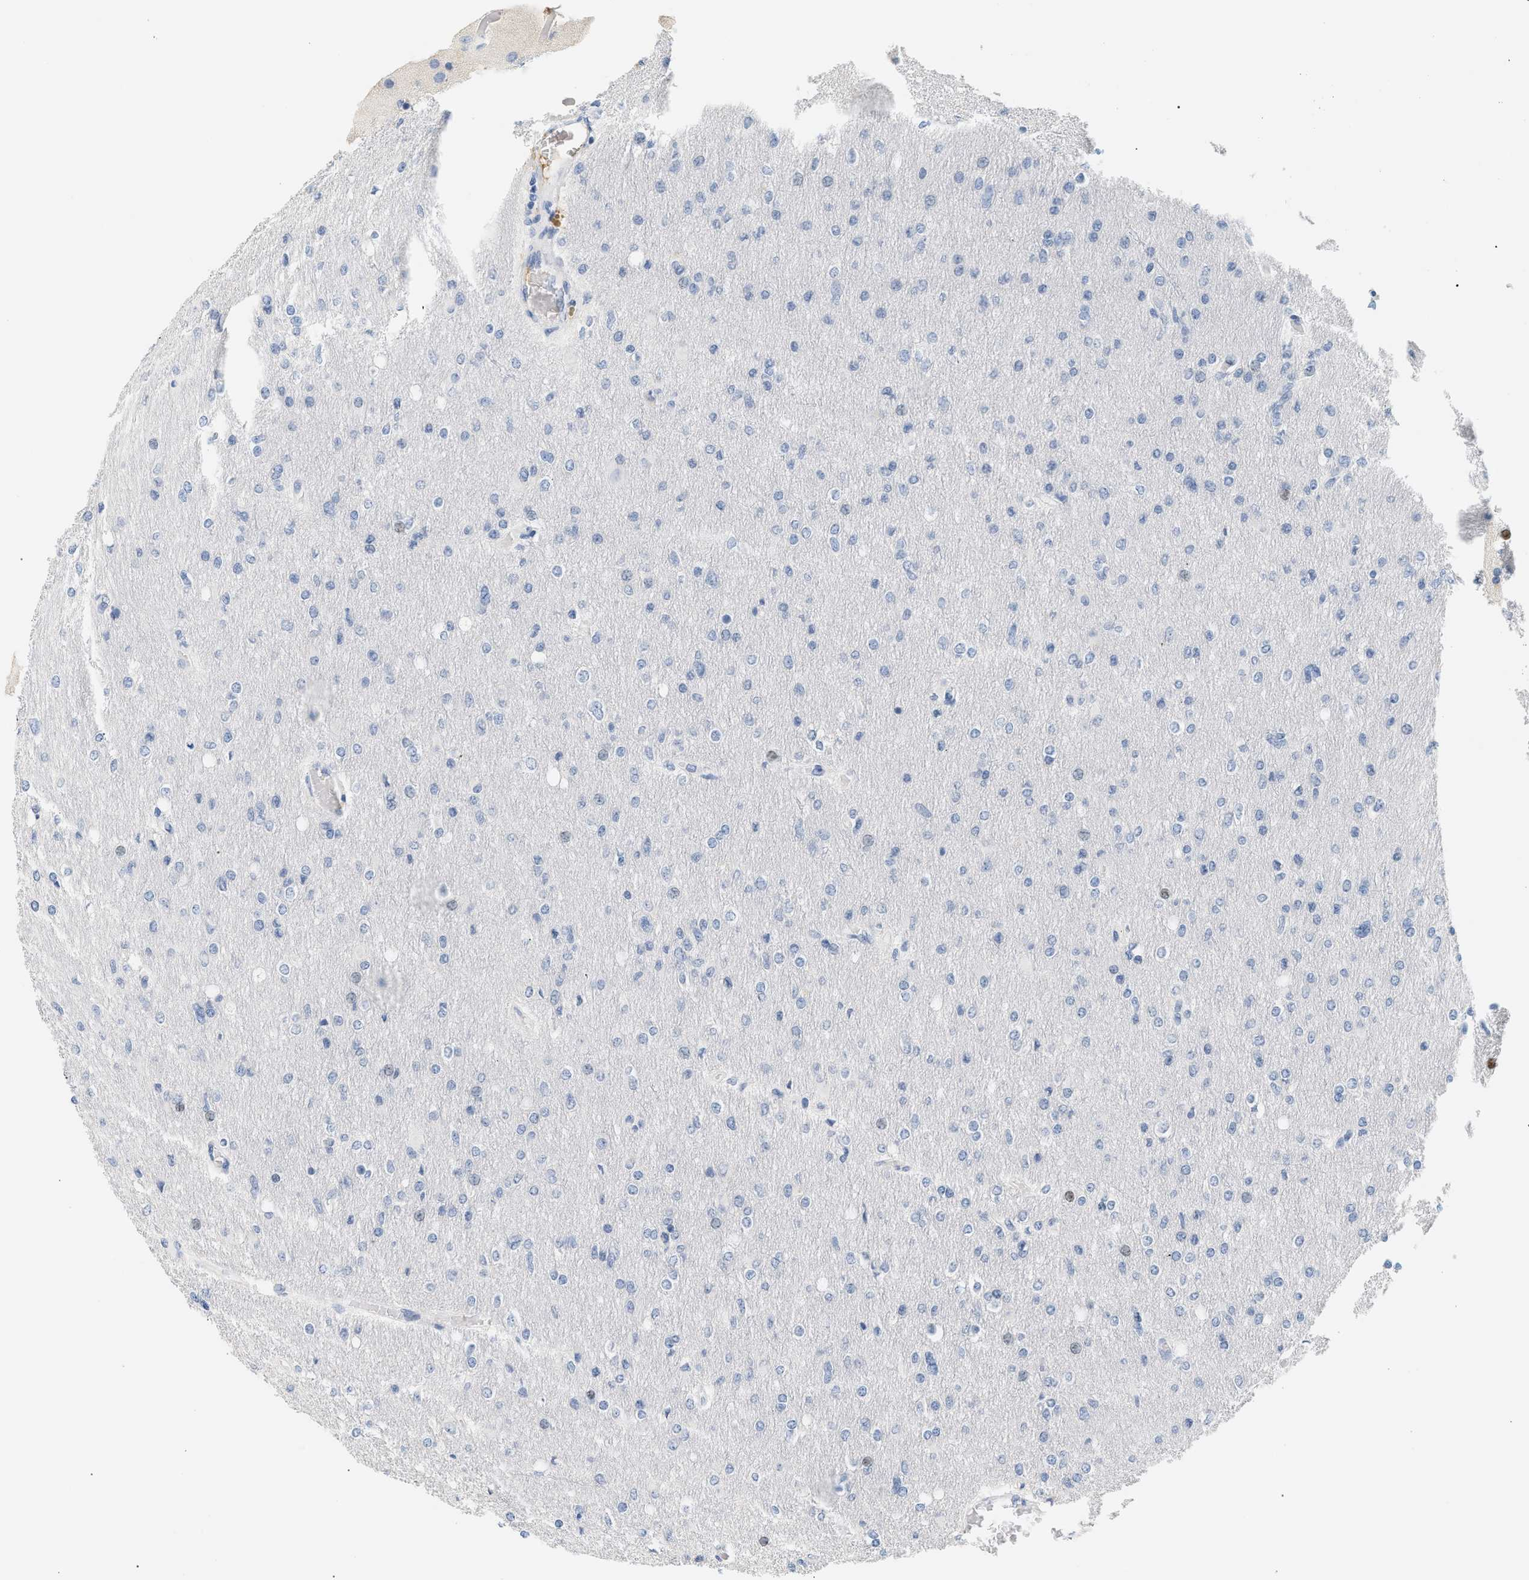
{"staining": {"intensity": "negative", "quantity": "none", "location": "none"}, "tissue": "glioma", "cell_type": "Tumor cells", "image_type": "cancer", "snomed": [{"axis": "morphology", "description": "Glioma, malignant, High grade"}, {"axis": "topography", "description": "Cerebral cortex"}], "caption": "Histopathology image shows no protein staining in tumor cells of malignant high-grade glioma tissue.", "gene": "CFH", "patient": {"sex": "female", "age": 36}}